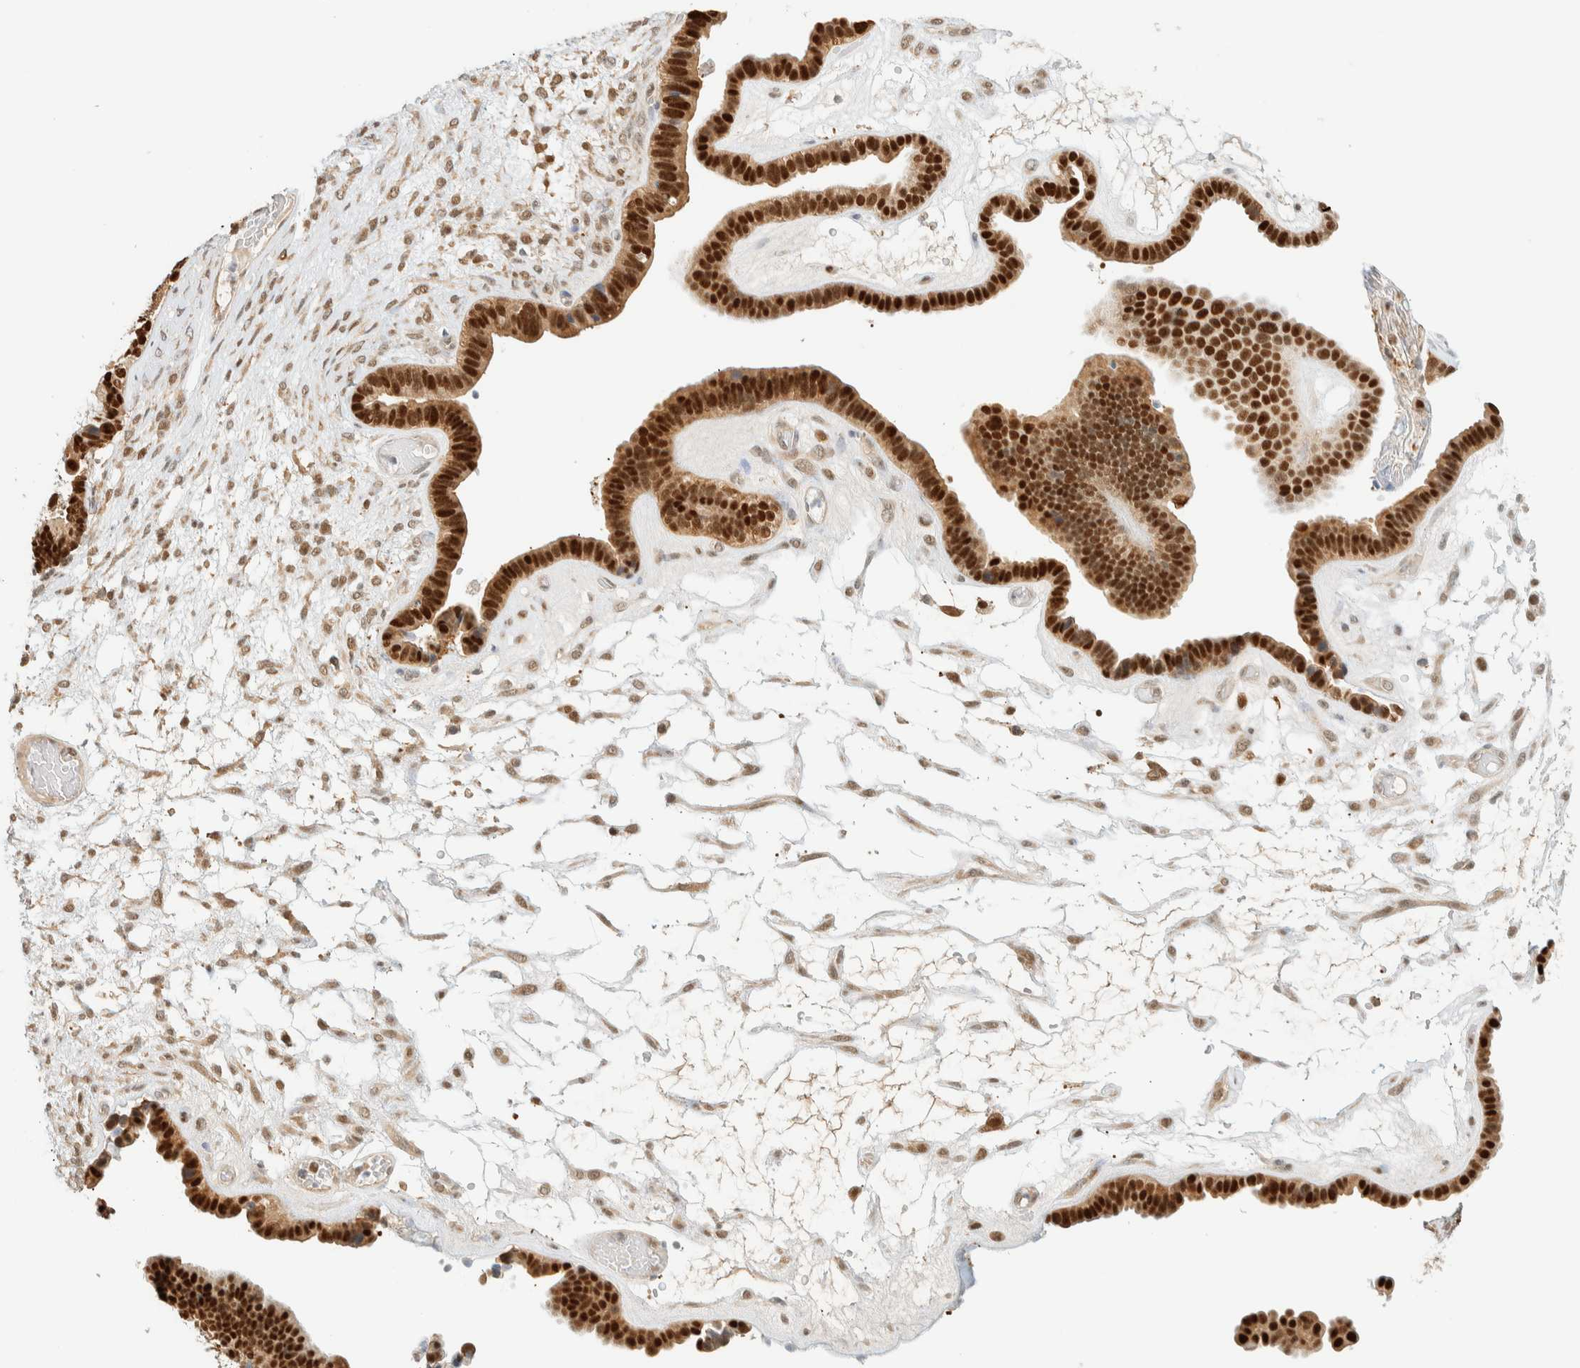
{"staining": {"intensity": "strong", "quantity": ">75%", "location": "nuclear"}, "tissue": "ovarian cancer", "cell_type": "Tumor cells", "image_type": "cancer", "snomed": [{"axis": "morphology", "description": "Cystadenocarcinoma, serous, NOS"}, {"axis": "topography", "description": "Ovary"}], "caption": "Tumor cells exhibit high levels of strong nuclear expression in about >75% of cells in human ovarian cancer.", "gene": "ZBTB37", "patient": {"sex": "female", "age": 56}}